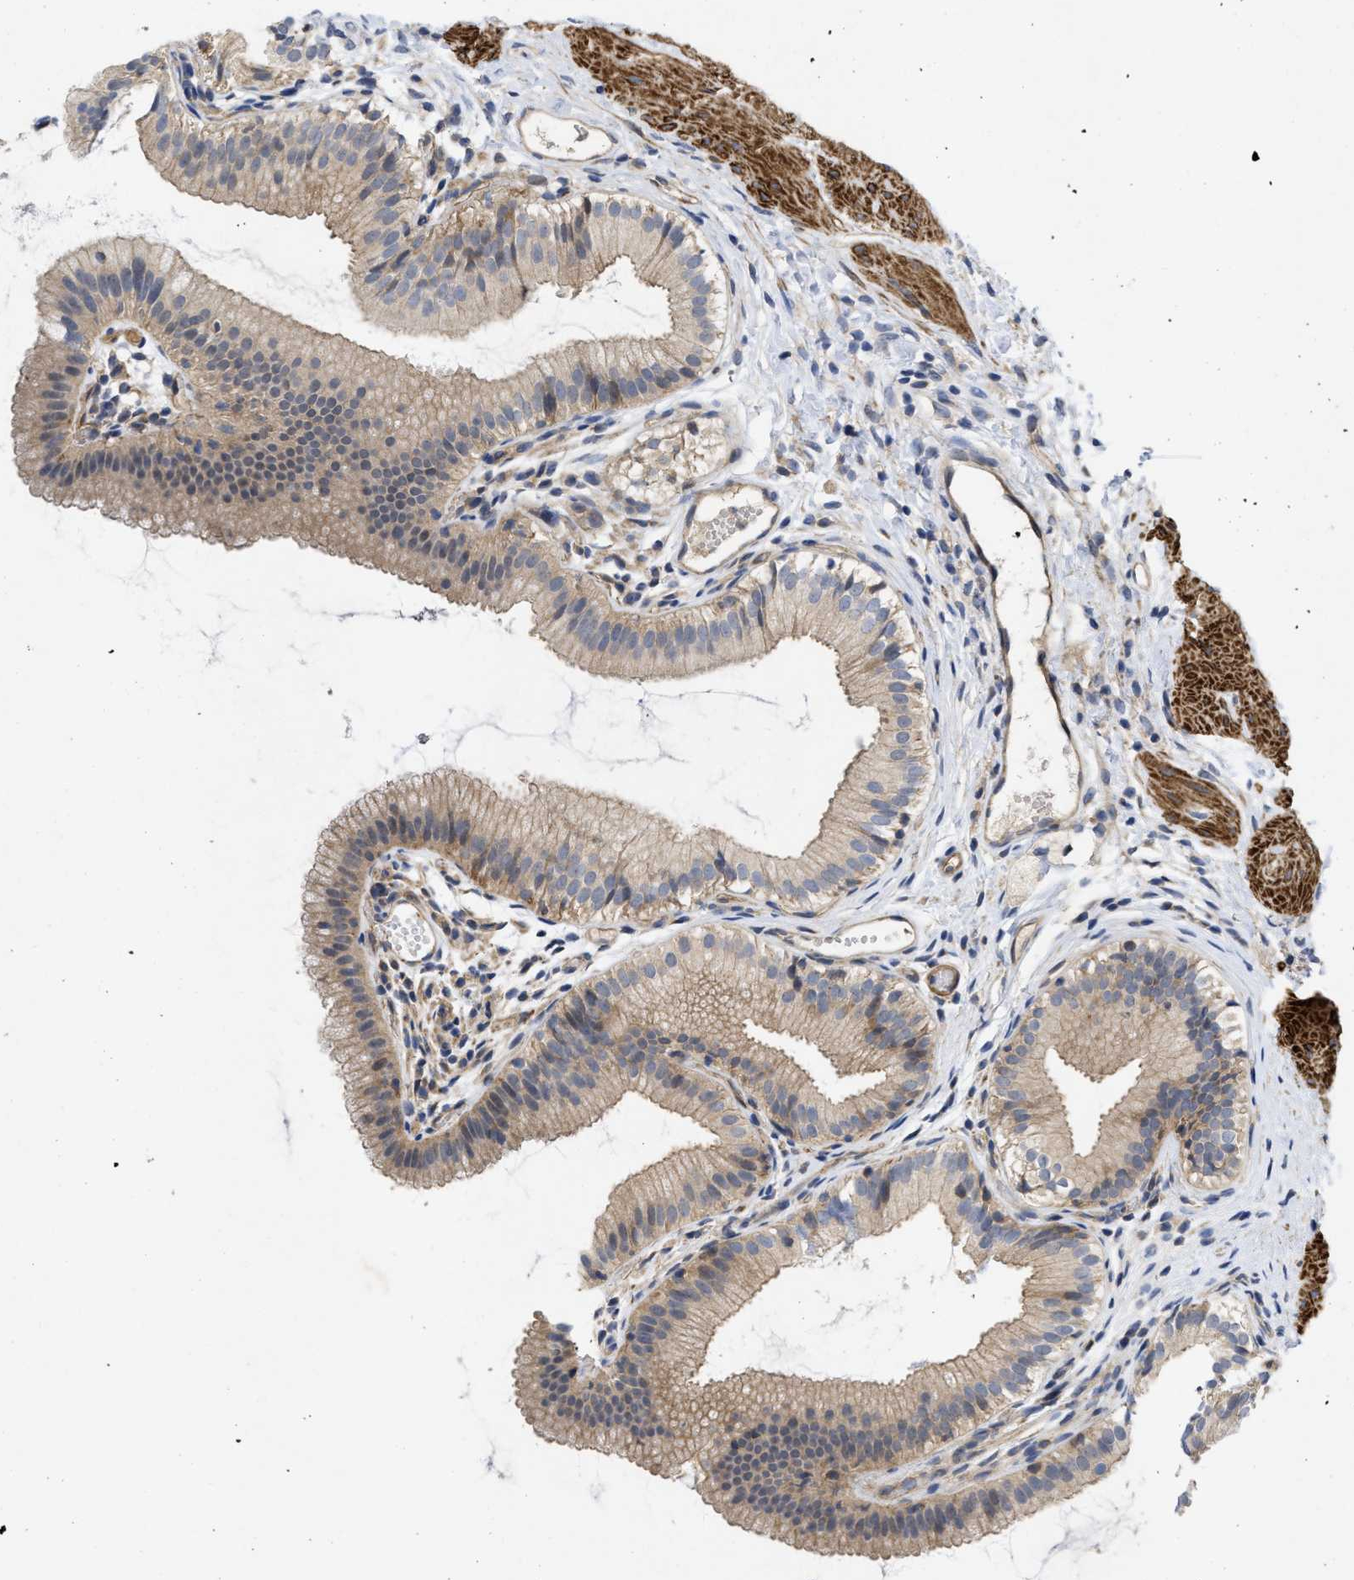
{"staining": {"intensity": "weak", "quantity": ">75%", "location": "cytoplasmic/membranous"}, "tissue": "gallbladder", "cell_type": "Glandular cells", "image_type": "normal", "snomed": [{"axis": "morphology", "description": "Normal tissue, NOS"}, {"axis": "topography", "description": "Gallbladder"}], "caption": "Protein expression analysis of normal human gallbladder reveals weak cytoplasmic/membranous positivity in about >75% of glandular cells.", "gene": "ARHGEF26", "patient": {"sex": "female", "age": 26}}